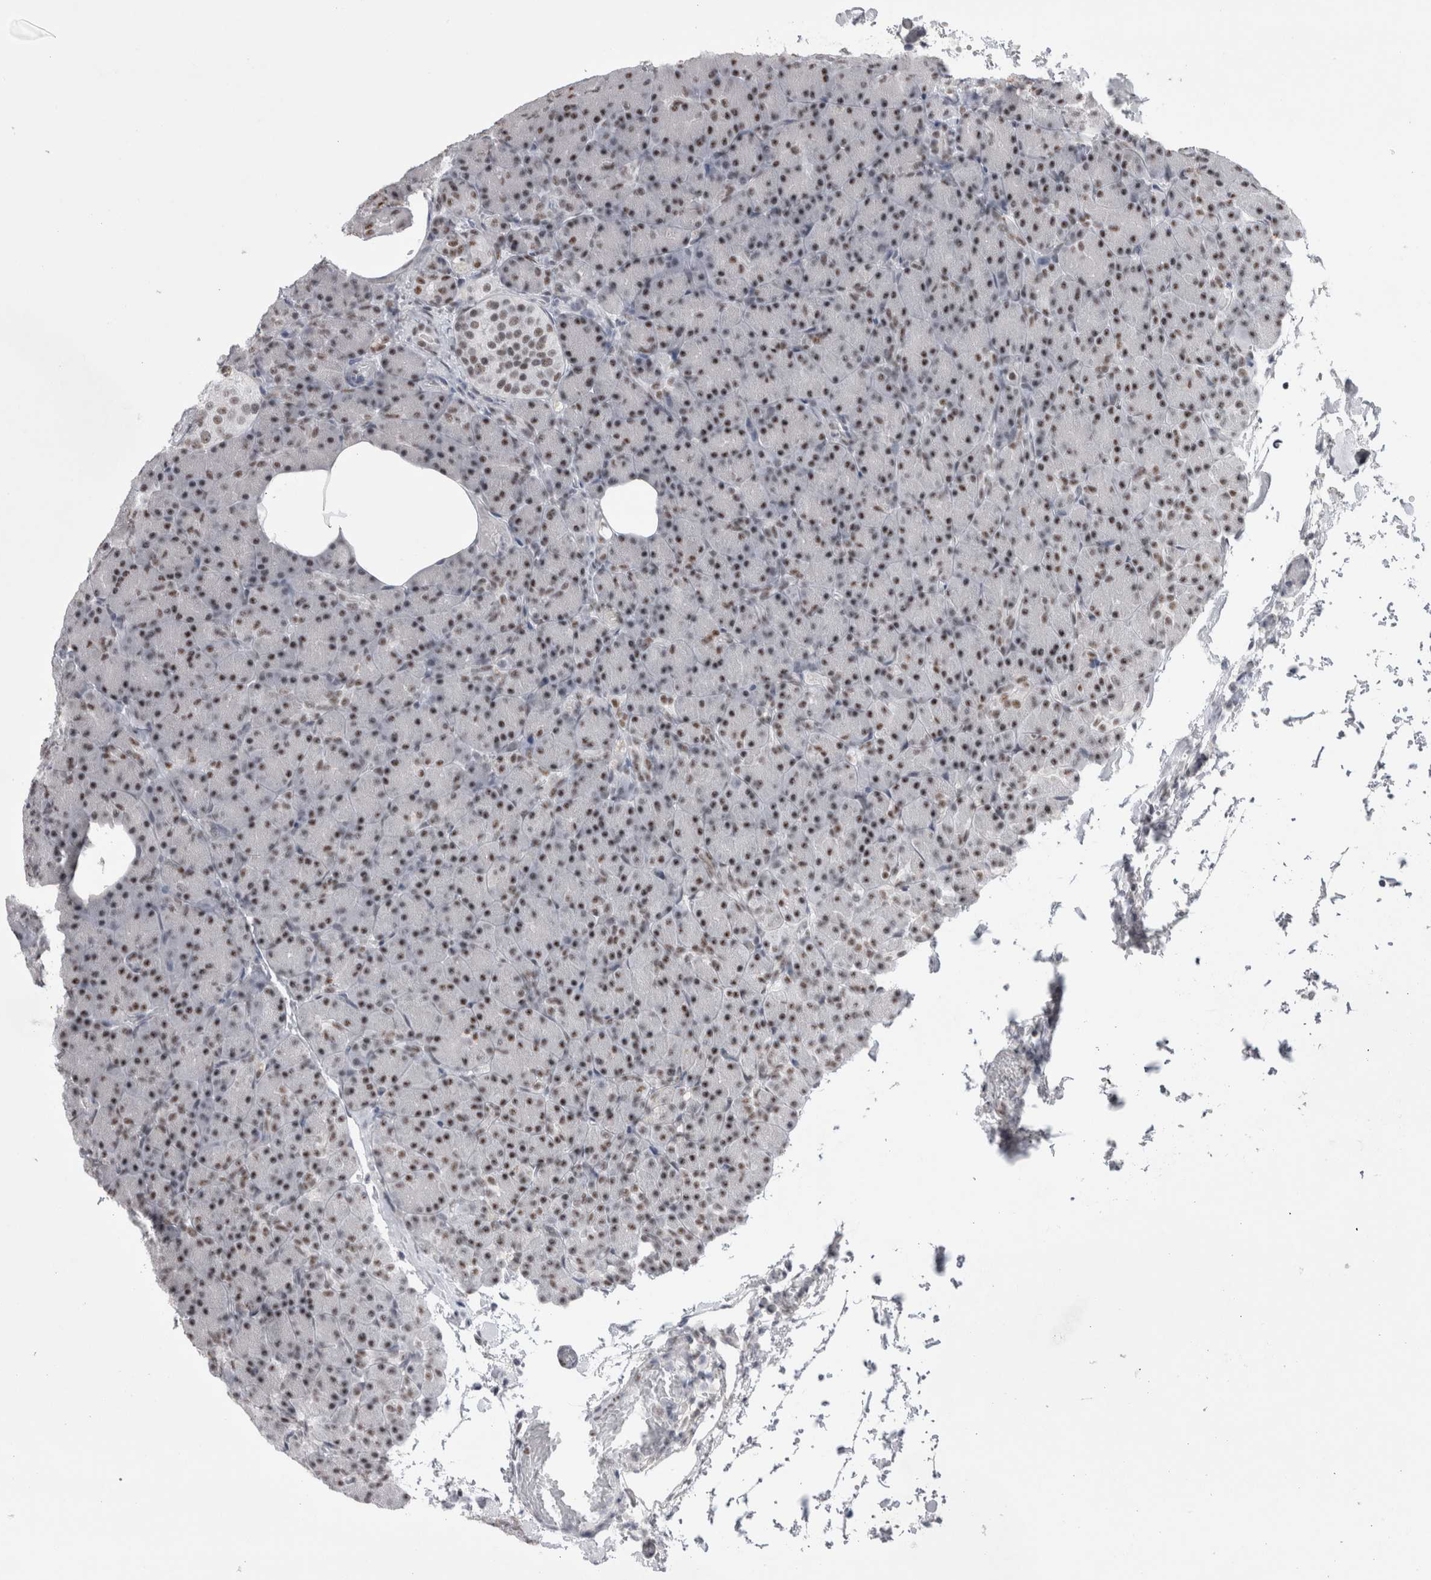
{"staining": {"intensity": "moderate", "quantity": ">75%", "location": "nuclear"}, "tissue": "pancreas", "cell_type": "Exocrine glandular cells", "image_type": "normal", "snomed": [{"axis": "morphology", "description": "Normal tissue, NOS"}, {"axis": "topography", "description": "Pancreas"}], "caption": "The immunohistochemical stain labels moderate nuclear expression in exocrine glandular cells of normal pancreas. (DAB (3,3'-diaminobenzidine) = brown stain, brightfield microscopy at high magnification).", "gene": "API5", "patient": {"sex": "female", "age": 43}}